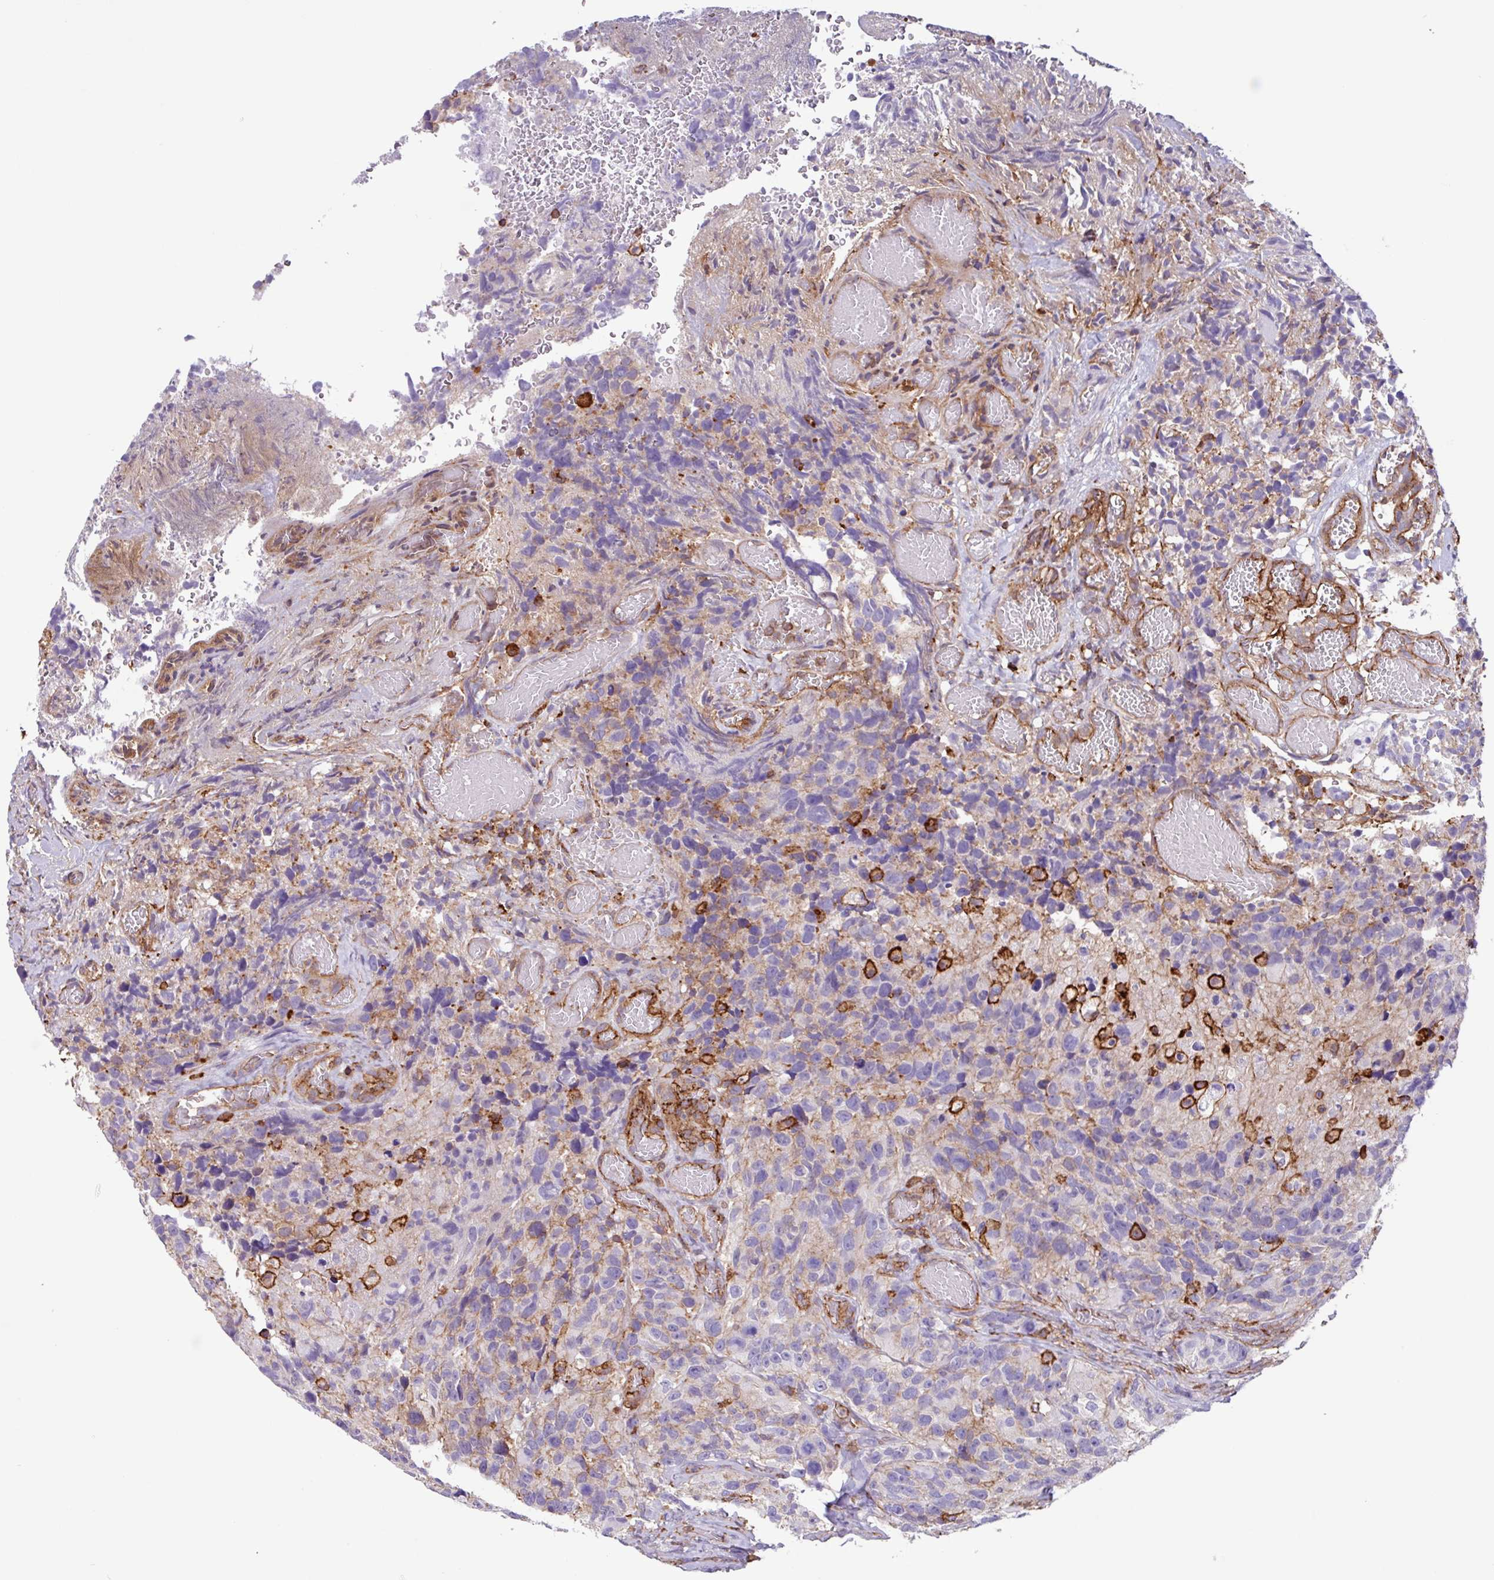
{"staining": {"intensity": "negative", "quantity": "none", "location": "none"}, "tissue": "glioma", "cell_type": "Tumor cells", "image_type": "cancer", "snomed": [{"axis": "morphology", "description": "Glioma, malignant, High grade"}, {"axis": "topography", "description": "Brain"}], "caption": "A micrograph of glioma stained for a protein shows no brown staining in tumor cells. (Immunohistochemistry (ihc), brightfield microscopy, high magnification).", "gene": "PPP1R18", "patient": {"sex": "male", "age": 69}}